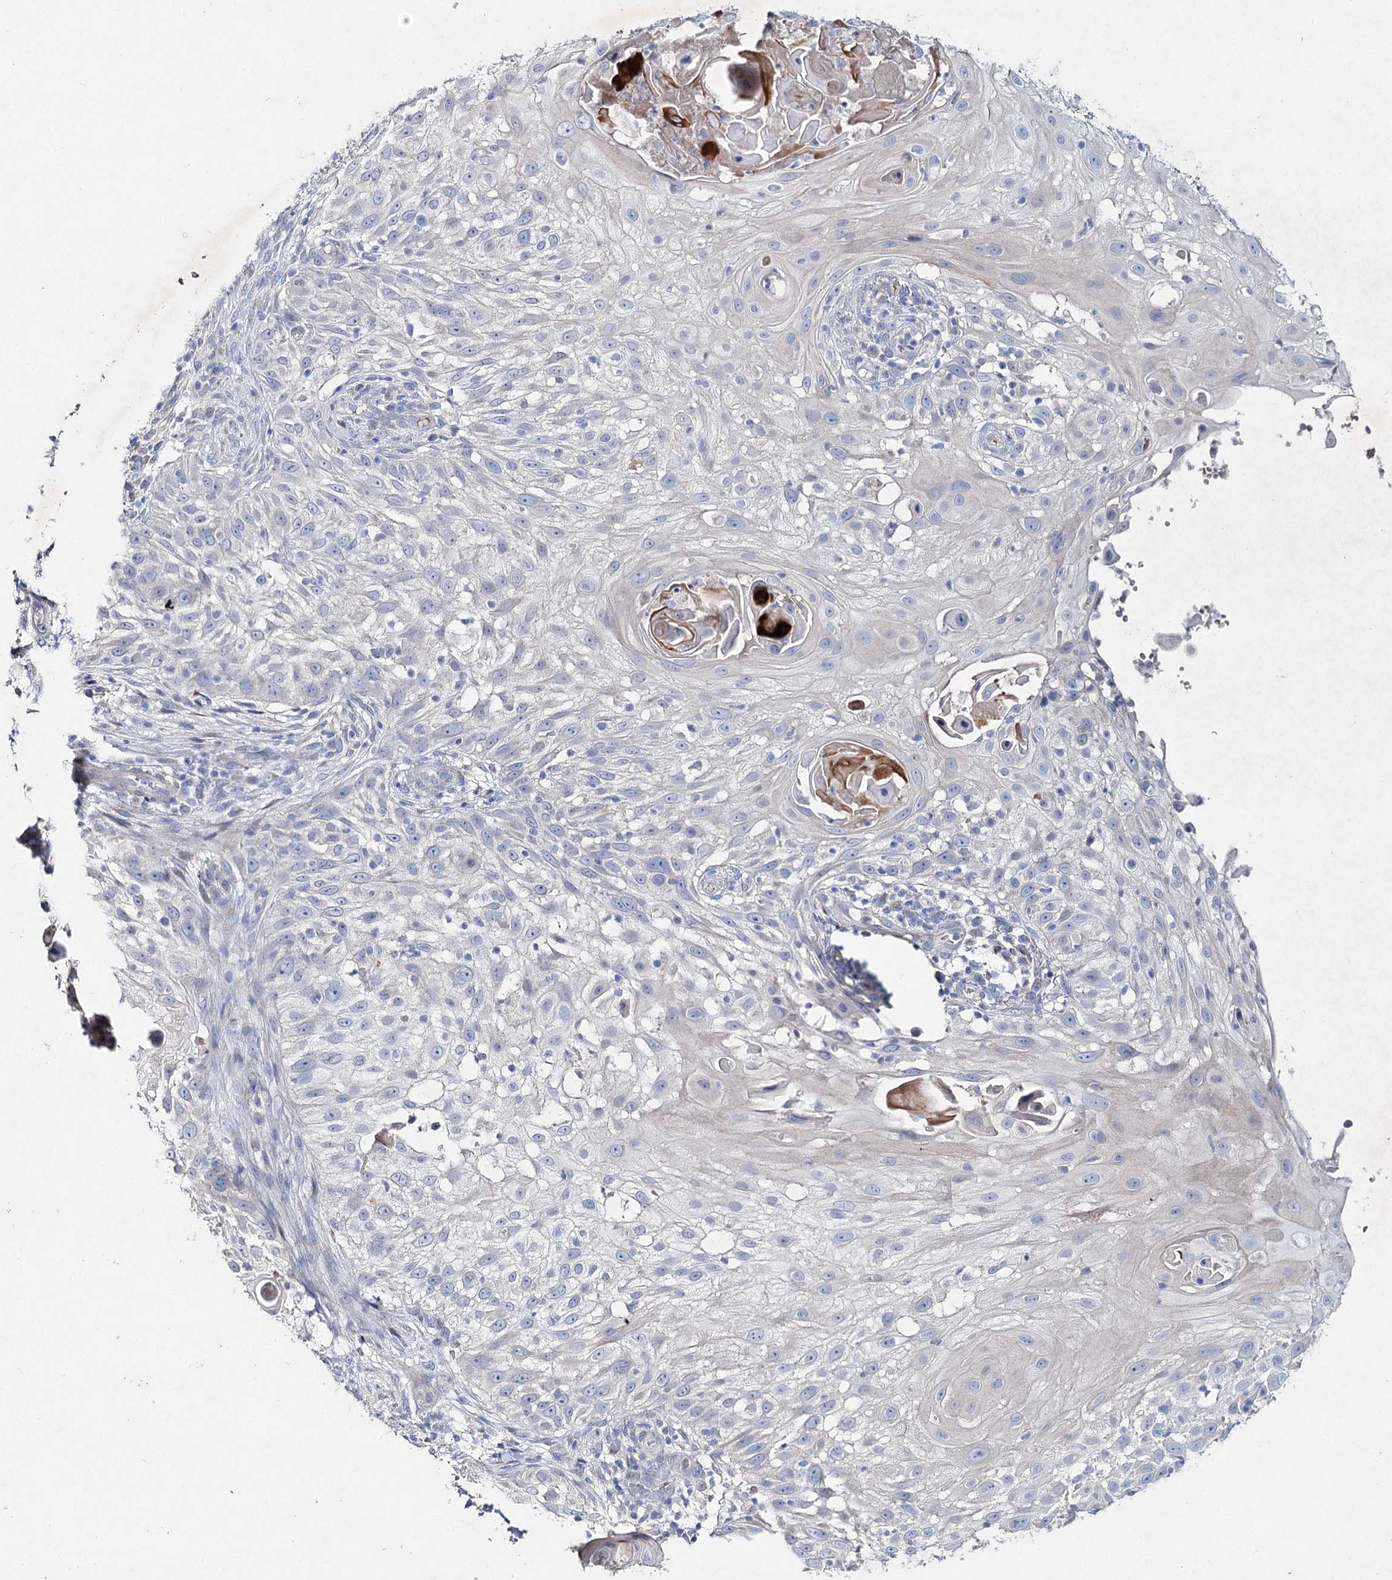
{"staining": {"intensity": "negative", "quantity": "none", "location": "none"}, "tissue": "skin cancer", "cell_type": "Tumor cells", "image_type": "cancer", "snomed": [{"axis": "morphology", "description": "Squamous cell carcinoma, NOS"}, {"axis": "topography", "description": "Skin"}], "caption": "Tumor cells show no significant positivity in skin cancer.", "gene": "RFX6", "patient": {"sex": "female", "age": 44}}